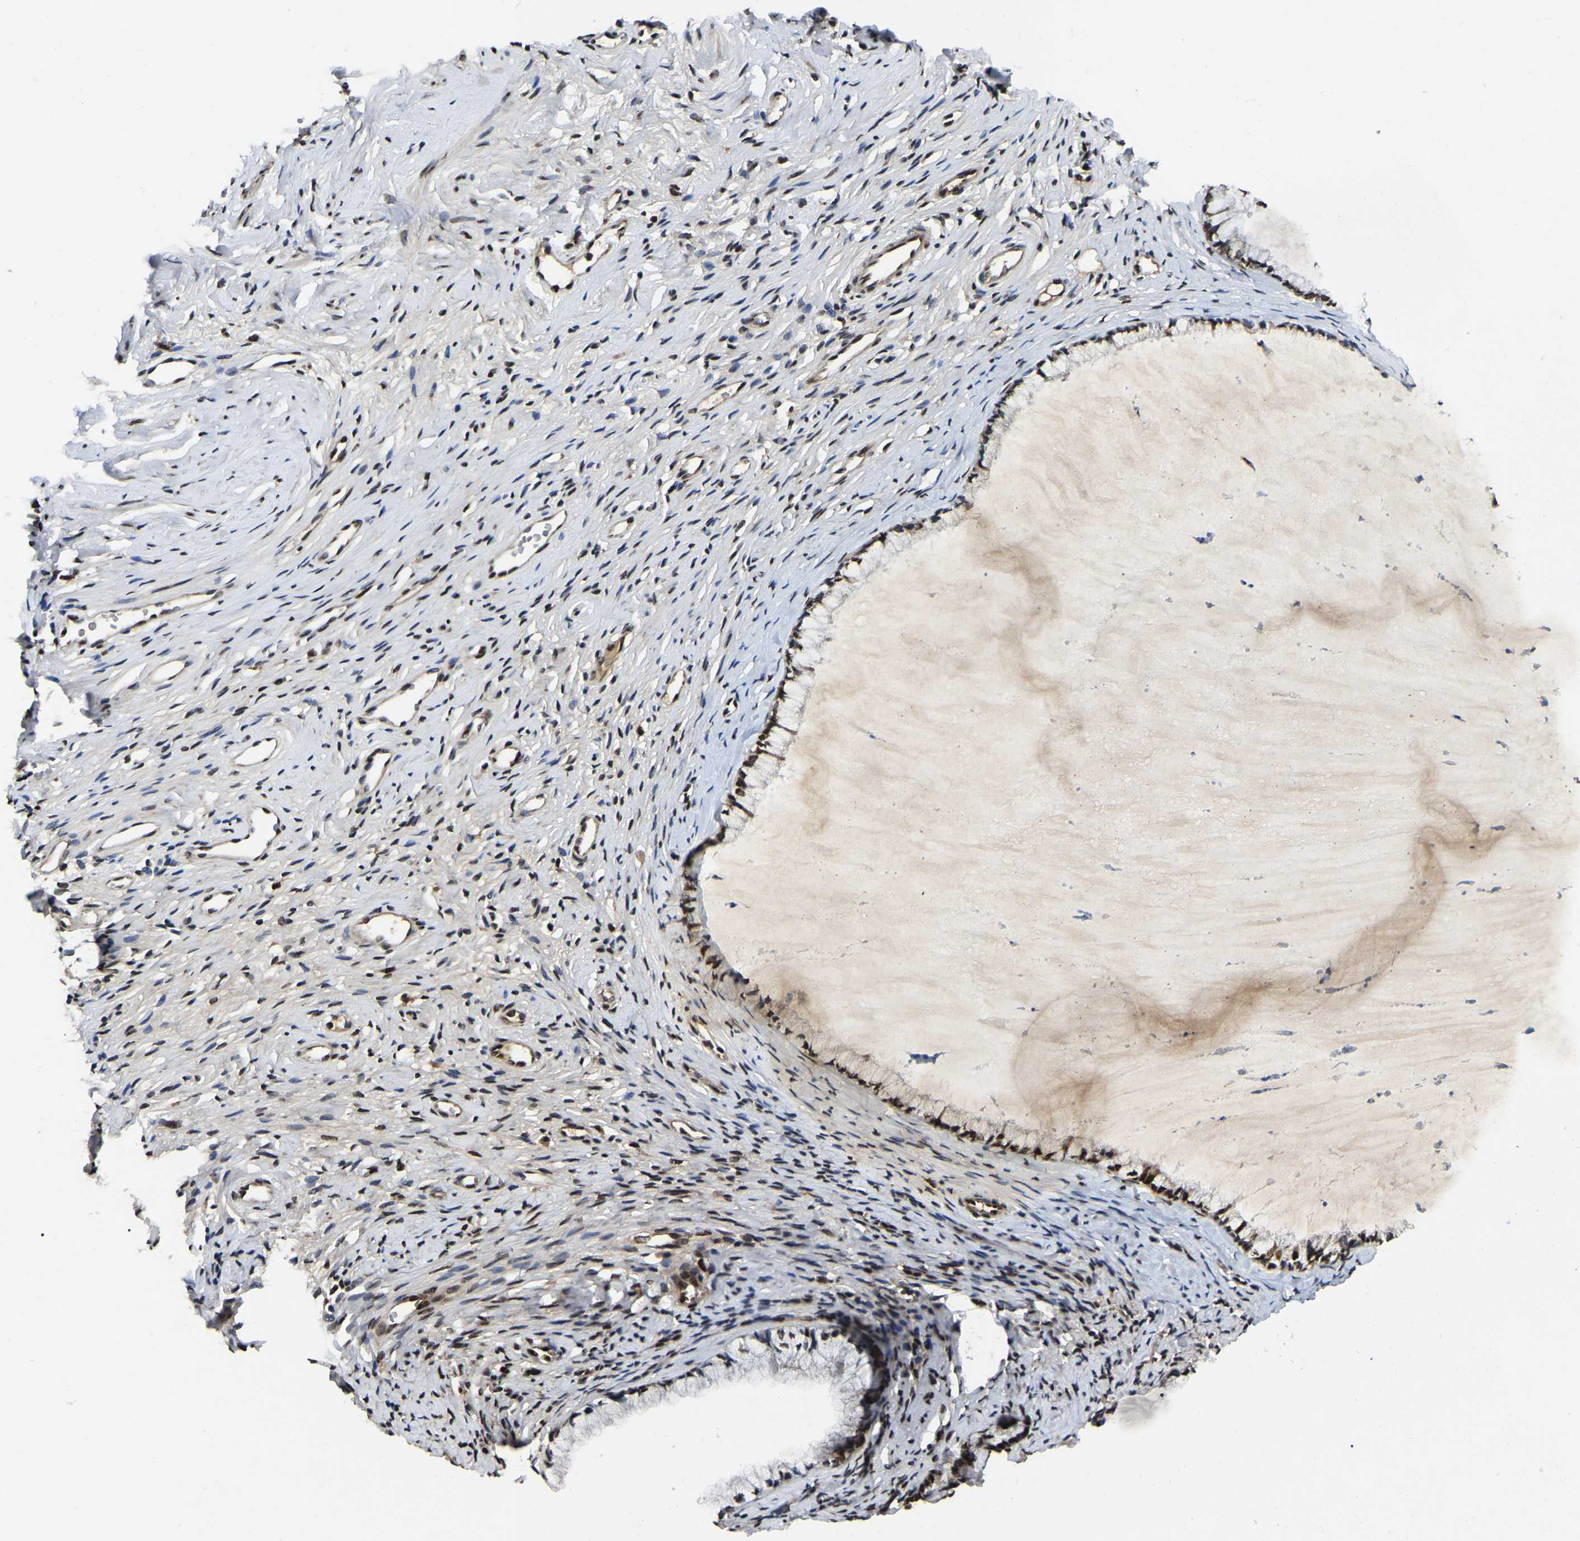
{"staining": {"intensity": "strong", "quantity": ">75%", "location": "cytoplasmic/membranous,nuclear"}, "tissue": "cervix", "cell_type": "Glandular cells", "image_type": "normal", "snomed": [{"axis": "morphology", "description": "Normal tissue, NOS"}, {"axis": "topography", "description": "Cervix"}], "caption": "This is a photomicrograph of immunohistochemistry staining of unremarkable cervix, which shows strong expression in the cytoplasmic/membranous,nuclear of glandular cells.", "gene": "TRIM35", "patient": {"sex": "female", "age": 77}}